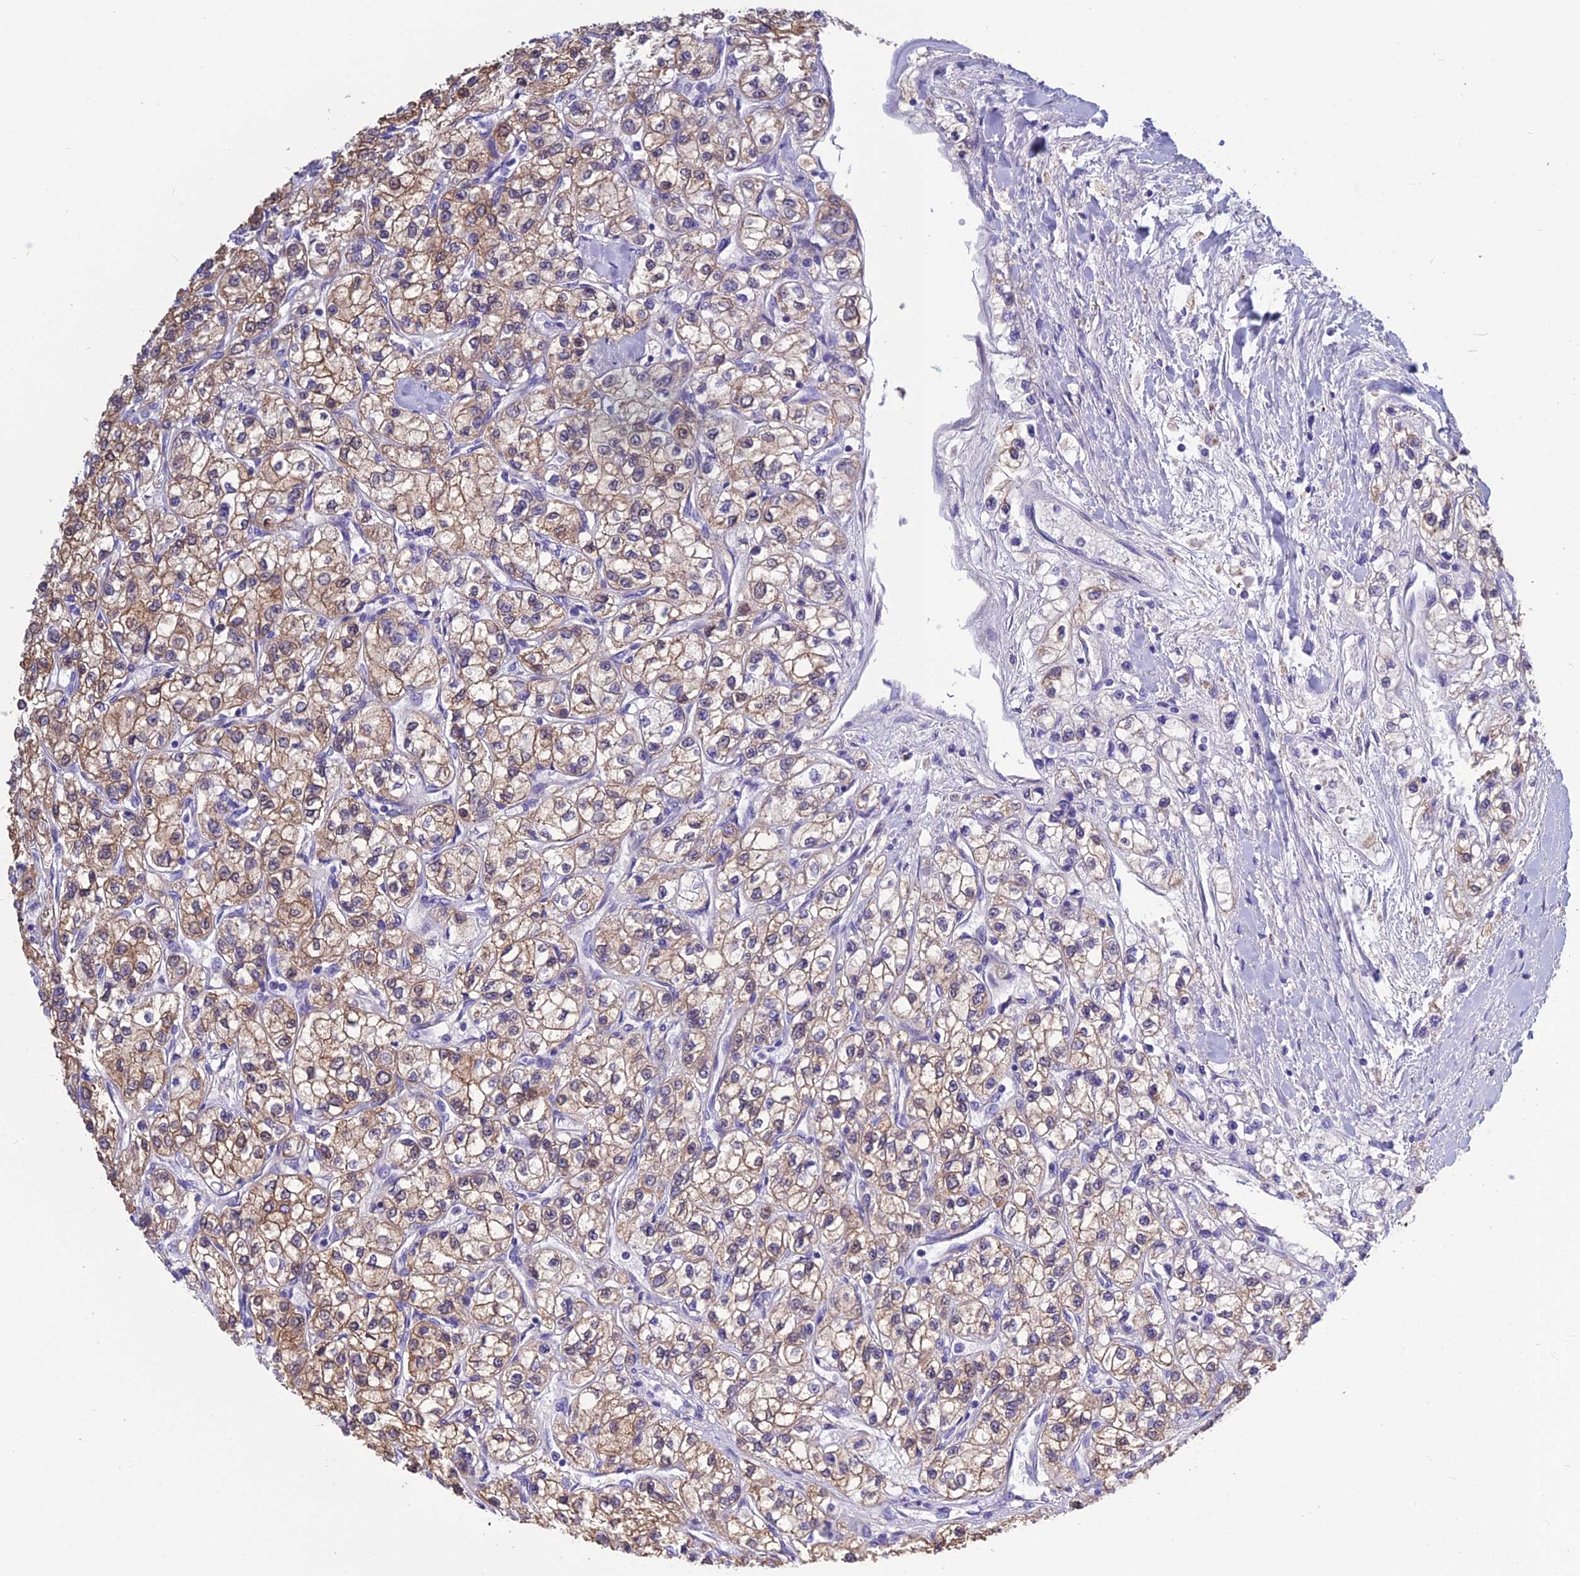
{"staining": {"intensity": "moderate", "quantity": ">75%", "location": "cytoplasmic/membranous"}, "tissue": "renal cancer", "cell_type": "Tumor cells", "image_type": "cancer", "snomed": [{"axis": "morphology", "description": "Adenocarcinoma, NOS"}, {"axis": "topography", "description": "Kidney"}], "caption": "A brown stain labels moderate cytoplasmic/membranous positivity of a protein in human renal adenocarcinoma tumor cells.", "gene": "BHMT2", "patient": {"sex": "male", "age": 80}}